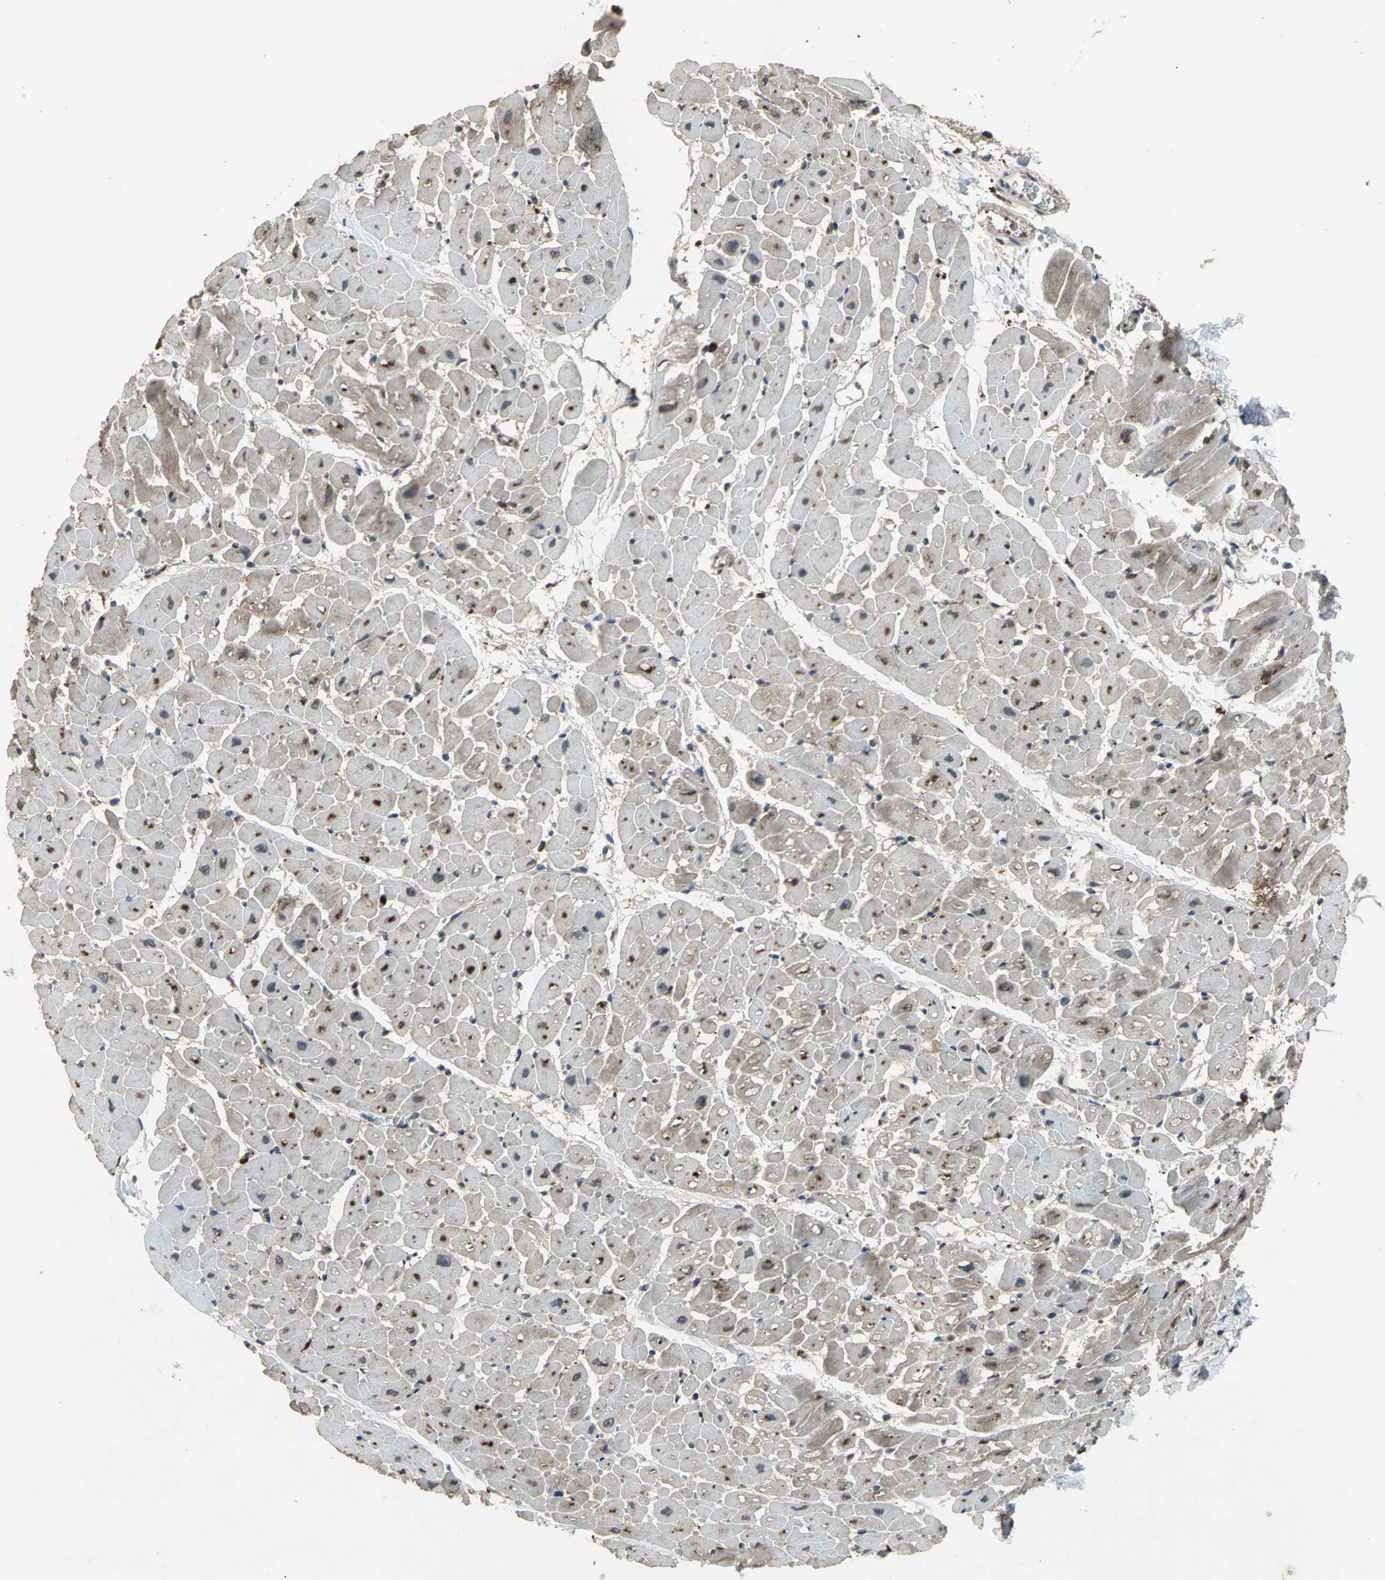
{"staining": {"intensity": "moderate", "quantity": "25%-75%", "location": "cytoplasmic/membranous"}, "tissue": "heart muscle", "cell_type": "Cardiomyocytes", "image_type": "normal", "snomed": [{"axis": "morphology", "description": "Normal tissue, NOS"}, {"axis": "topography", "description": "Heart"}], "caption": "Protein expression analysis of benign human heart muscle reveals moderate cytoplasmic/membranous staining in about 25%-75% of cardiomyocytes. Immunohistochemistry (ihc) stains the protein in brown and the nuclei are stained blue.", "gene": "PYCARD", "patient": {"sex": "male", "age": 45}}